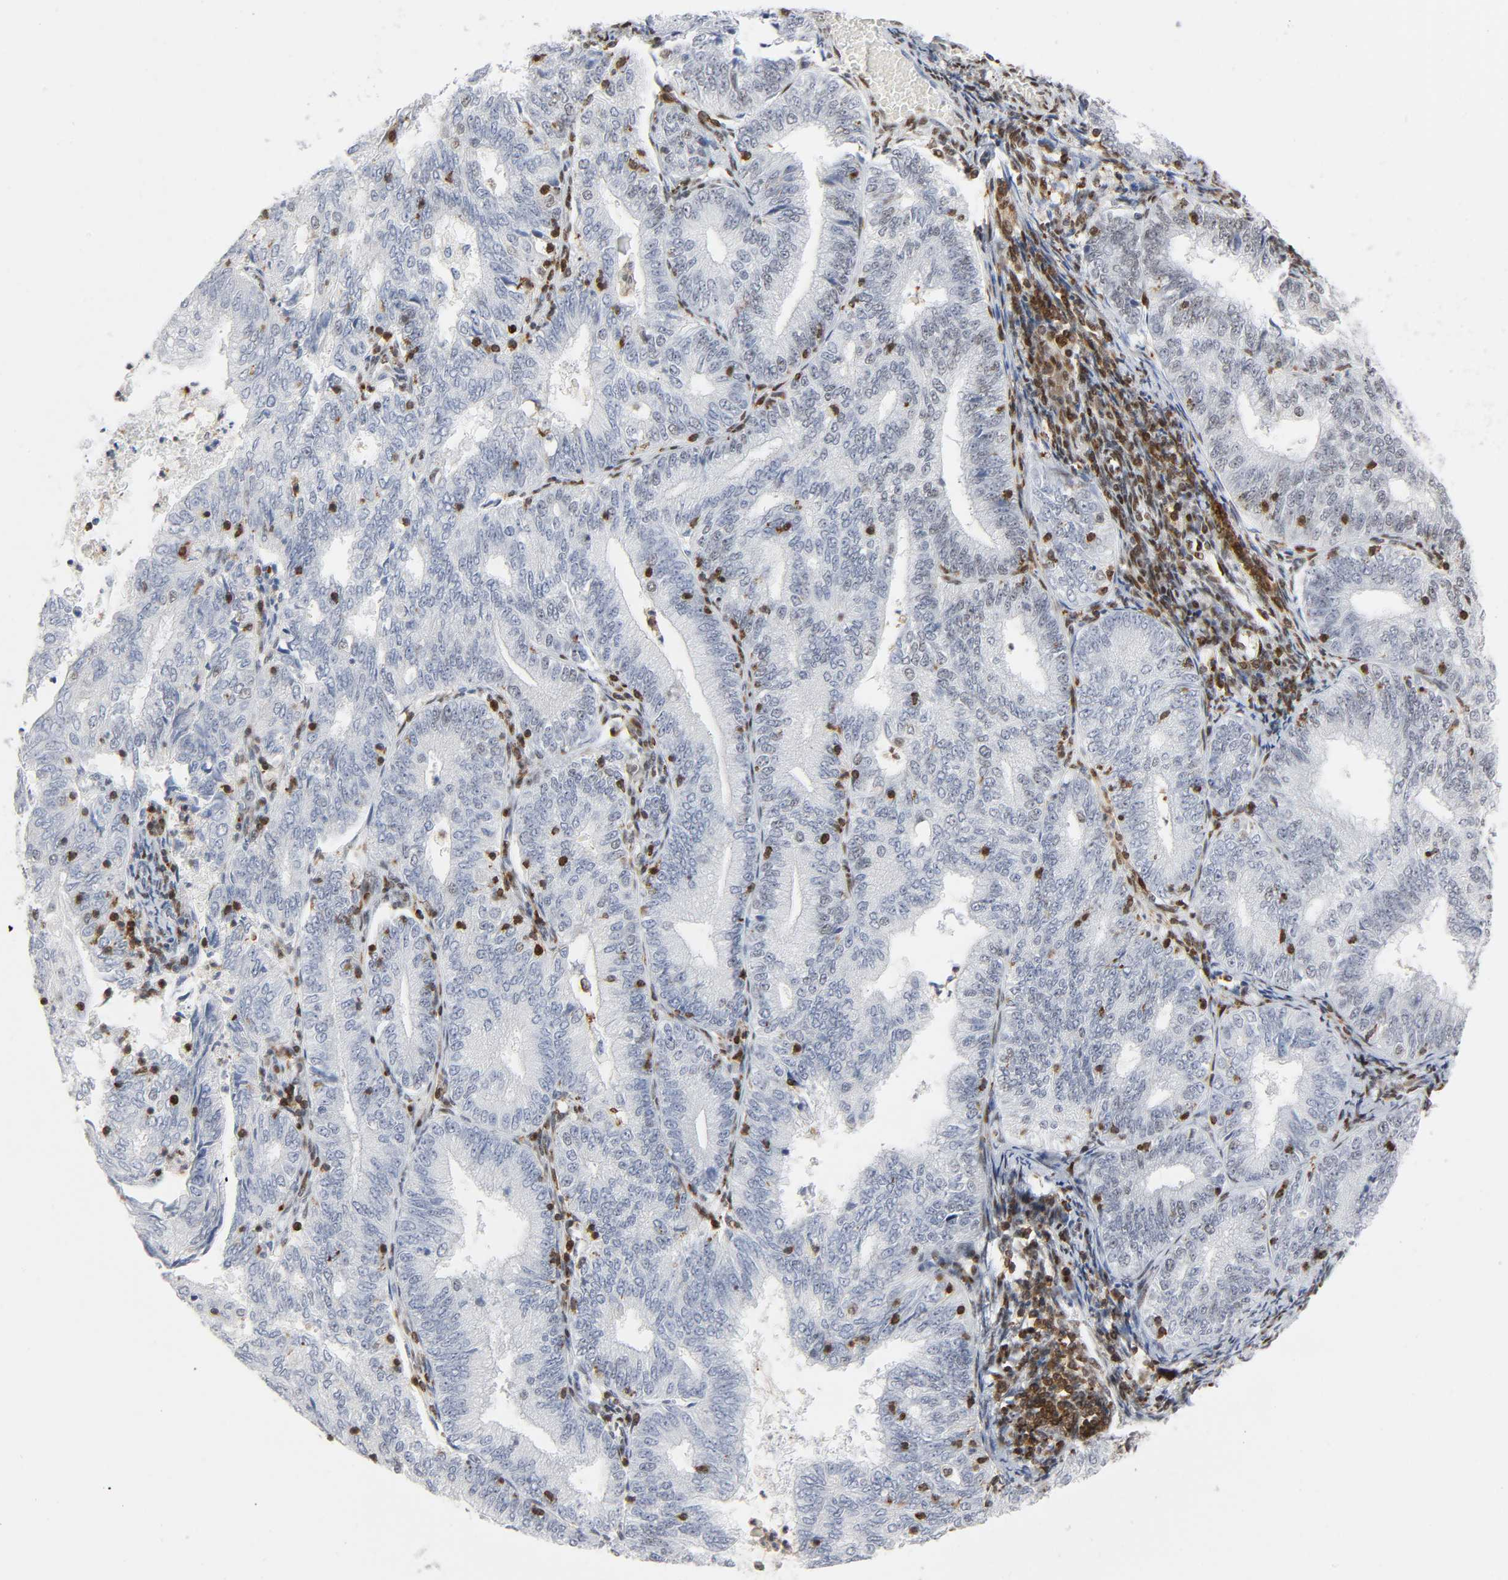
{"staining": {"intensity": "moderate", "quantity": "<25%", "location": "nuclear"}, "tissue": "endometrial cancer", "cell_type": "Tumor cells", "image_type": "cancer", "snomed": [{"axis": "morphology", "description": "Adenocarcinoma, NOS"}, {"axis": "topography", "description": "Endometrium"}], "caption": "Endometrial cancer (adenocarcinoma) stained with a protein marker displays moderate staining in tumor cells.", "gene": "WAS", "patient": {"sex": "female", "age": 69}}